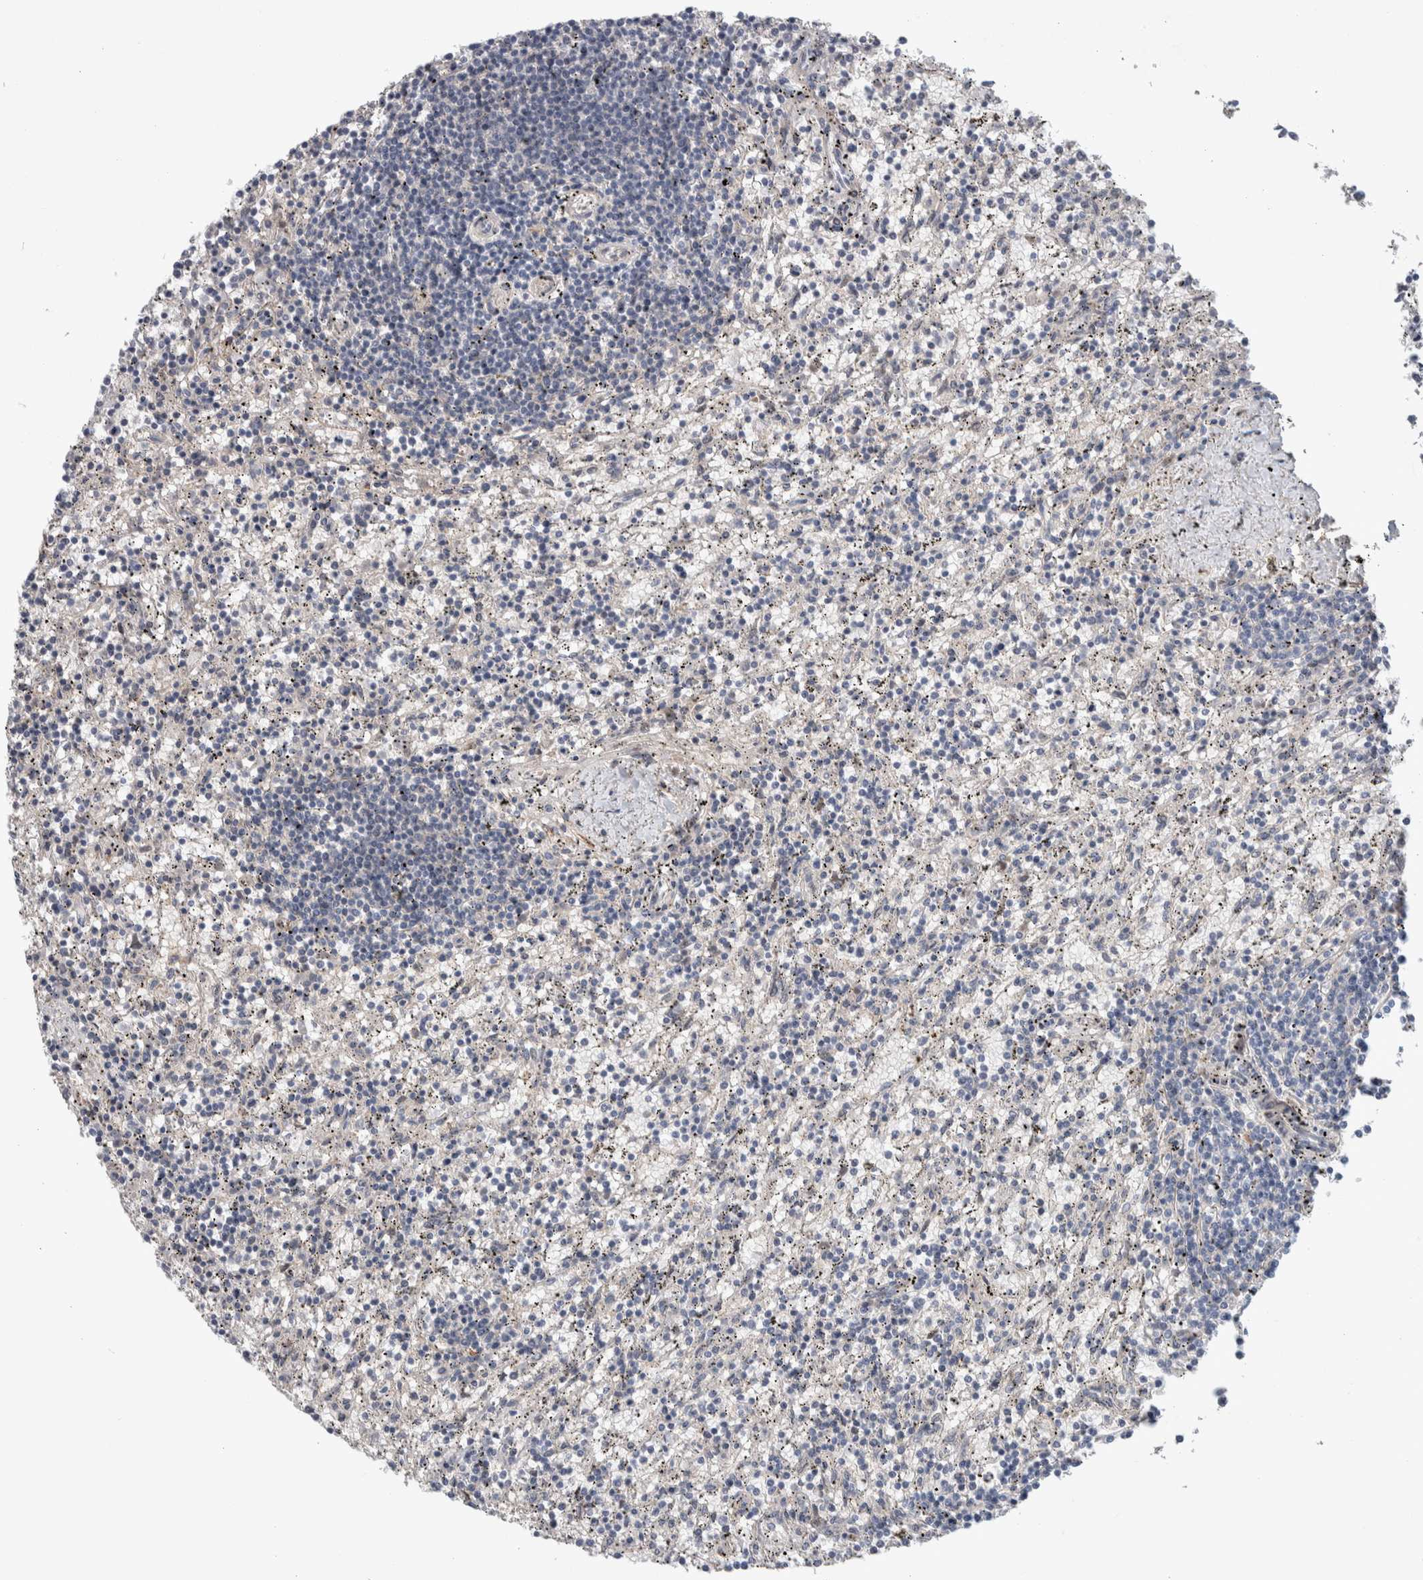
{"staining": {"intensity": "negative", "quantity": "none", "location": "none"}, "tissue": "lymphoma", "cell_type": "Tumor cells", "image_type": "cancer", "snomed": [{"axis": "morphology", "description": "Malignant lymphoma, non-Hodgkin's type, Low grade"}, {"axis": "topography", "description": "Spleen"}], "caption": "High power microscopy micrograph of an immunohistochemistry (IHC) histopathology image of malignant lymphoma, non-Hodgkin's type (low-grade), revealing no significant expression in tumor cells.", "gene": "PSMG3", "patient": {"sex": "male", "age": 76}}